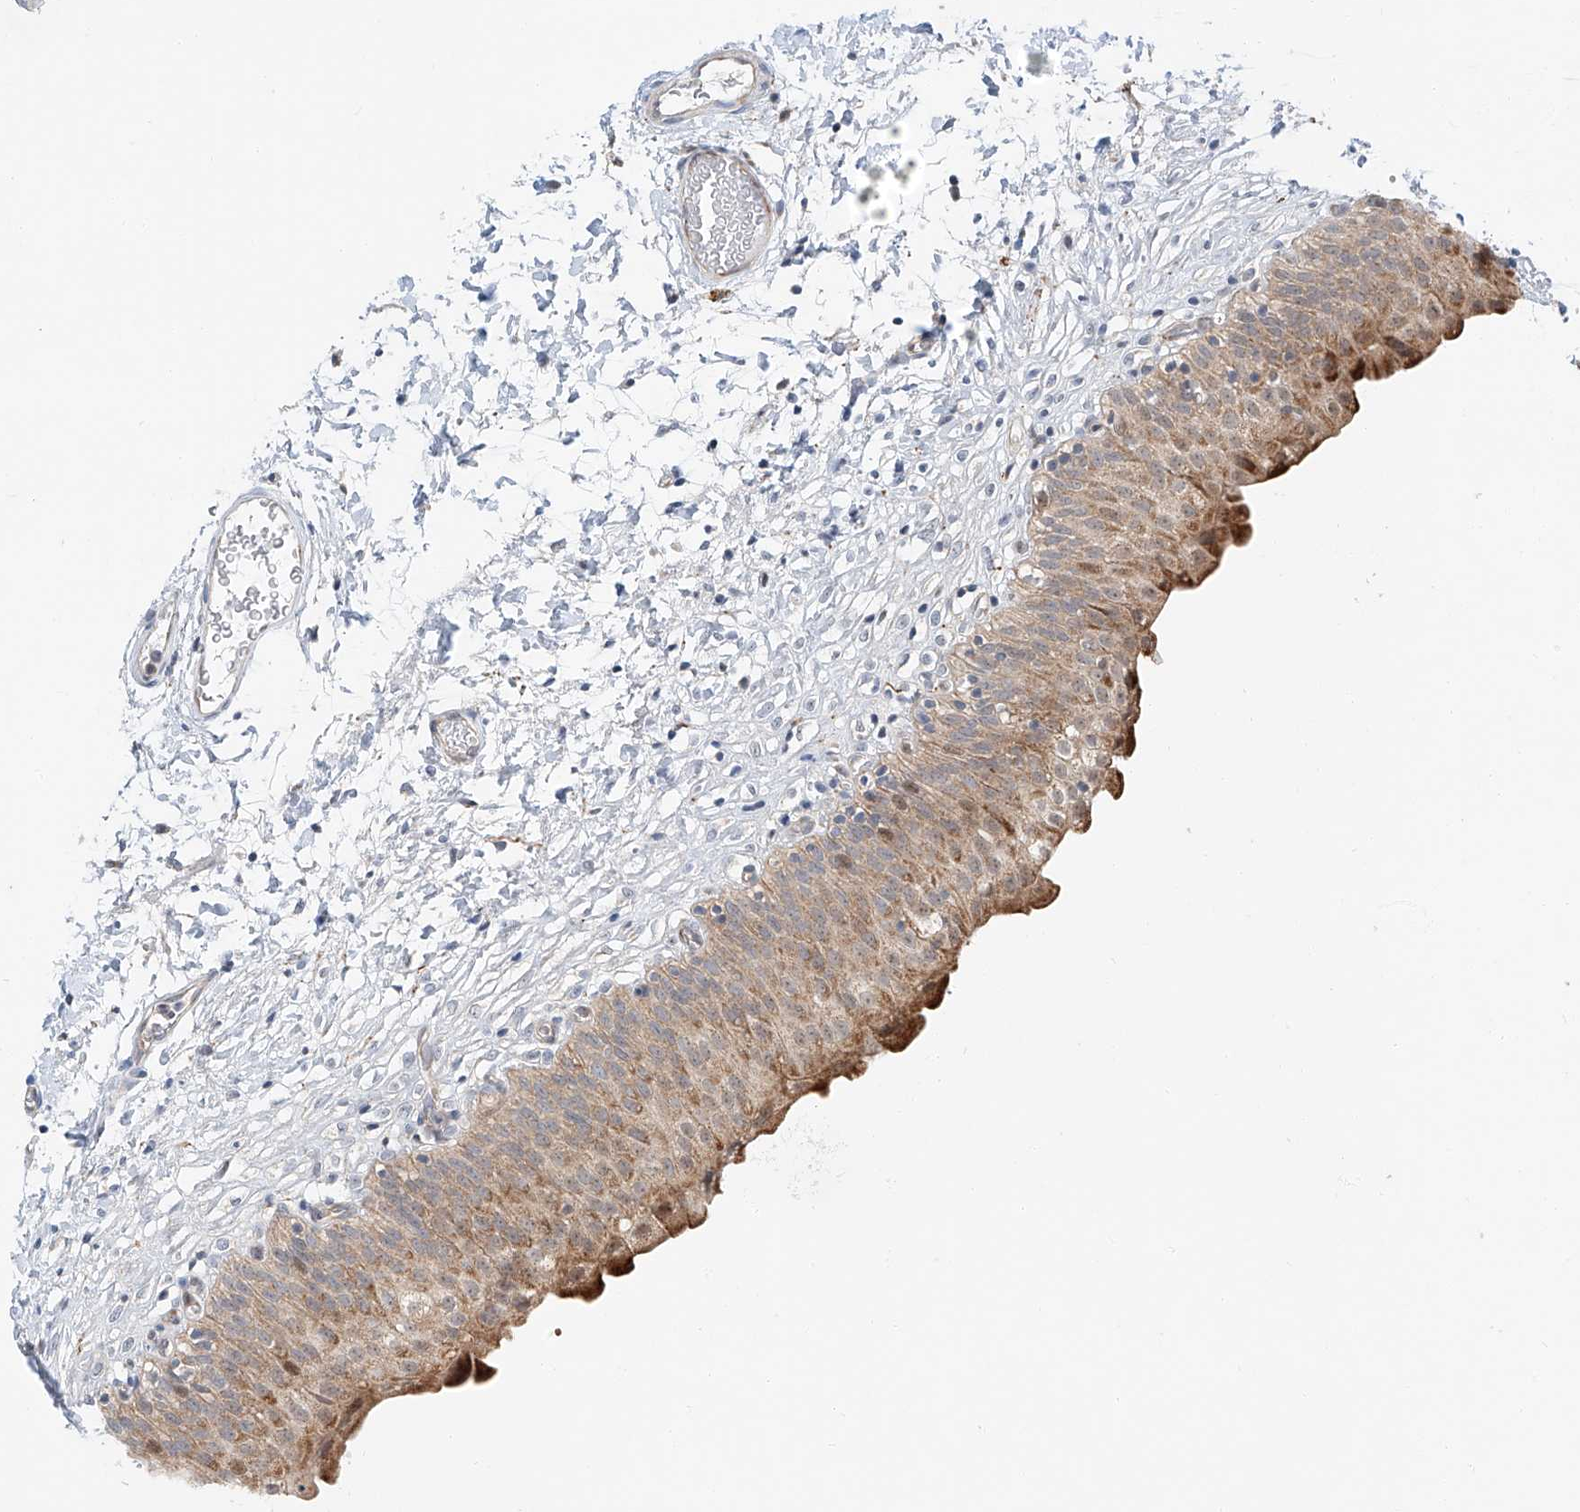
{"staining": {"intensity": "strong", "quantity": "25%-75%", "location": "cytoplasmic/membranous"}, "tissue": "urinary bladder", "cell_type": "Urothelial cells", "image_type": "normal", "snomed": [{"axis": "morphology", "description": "Normal tissue, NOS"}, {"axis": "topography", "description": "Urinary bladder"}], "caption": "High-magnification brightfield microscopy of benign urinary bladder stained with DAB (3,3'-diaminobenzidine) (brown) and counterstained with hematoxylin (blue). urothelial cells exhibit strong cytoplasmic/membranous positivity is present in about25%-75% of cells. The protein of interest is stained brown, and the nuclei are stained in blue (DAB IHC with brightfield microscopy, high magnification).", "gene": "CLDND1", "patient": {"sex": "male", "age": 55}}